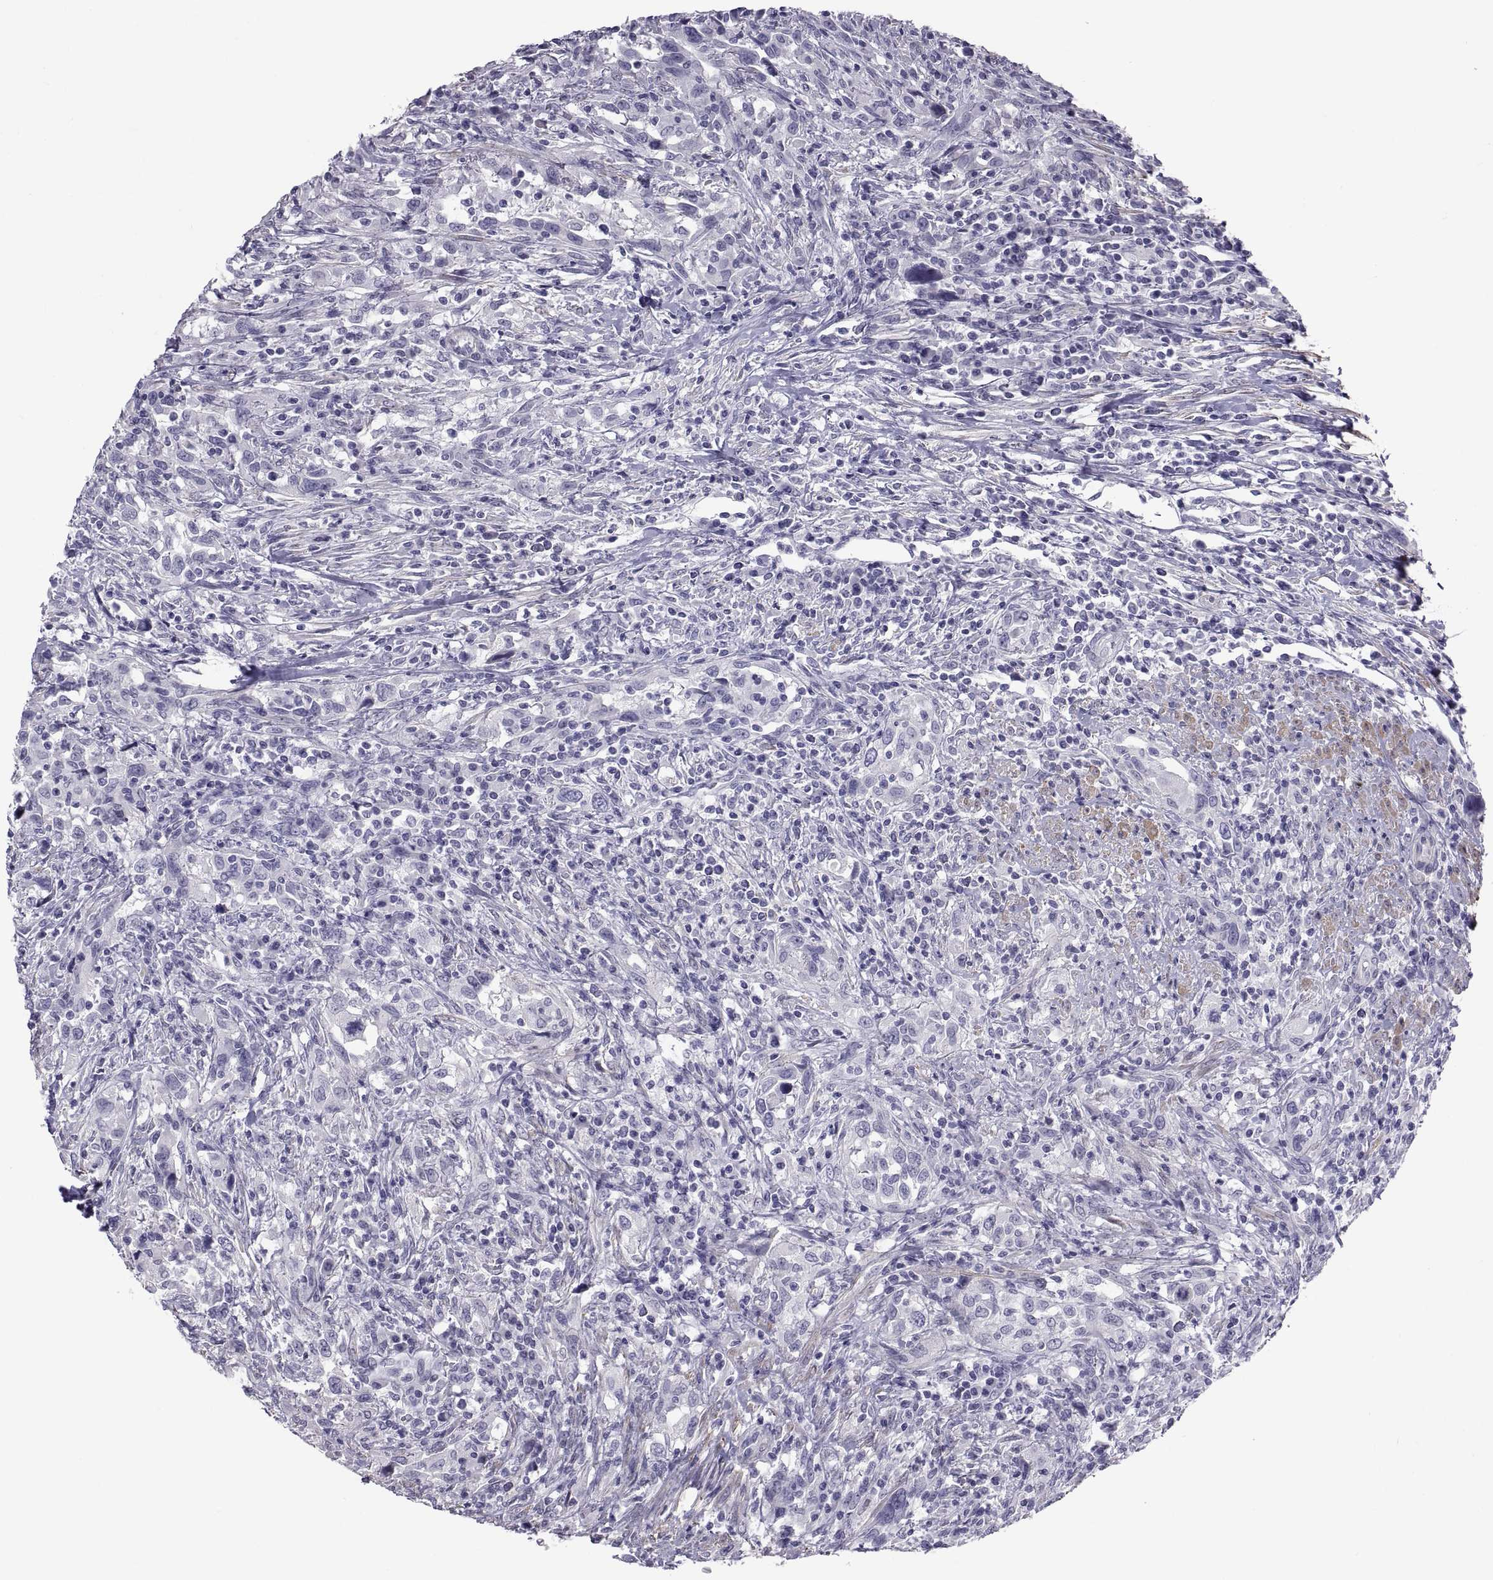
{"staining": {"intensity": "negative", "quantity": "none", "location": "none"}, "tissue": "urothelial cancer", "cell_type": "Tumor cells", "image_type": "cancer", "snomed": [{"axis": "morphology", "description": "Urothelial carcinoma, NOS"}, {"axis": "morphology", "description": "Urothelial carcinoma, High grade"}, {"axis": "topography", "description": "Urinary bladder"}], "caption": "Human urothelial carcinoma (high-grade) stained for a protein using IHC demonstrates no staining in tumor cells.", "gene": "MAGEB1", "patient": {"sex": "female", "age": 64}}